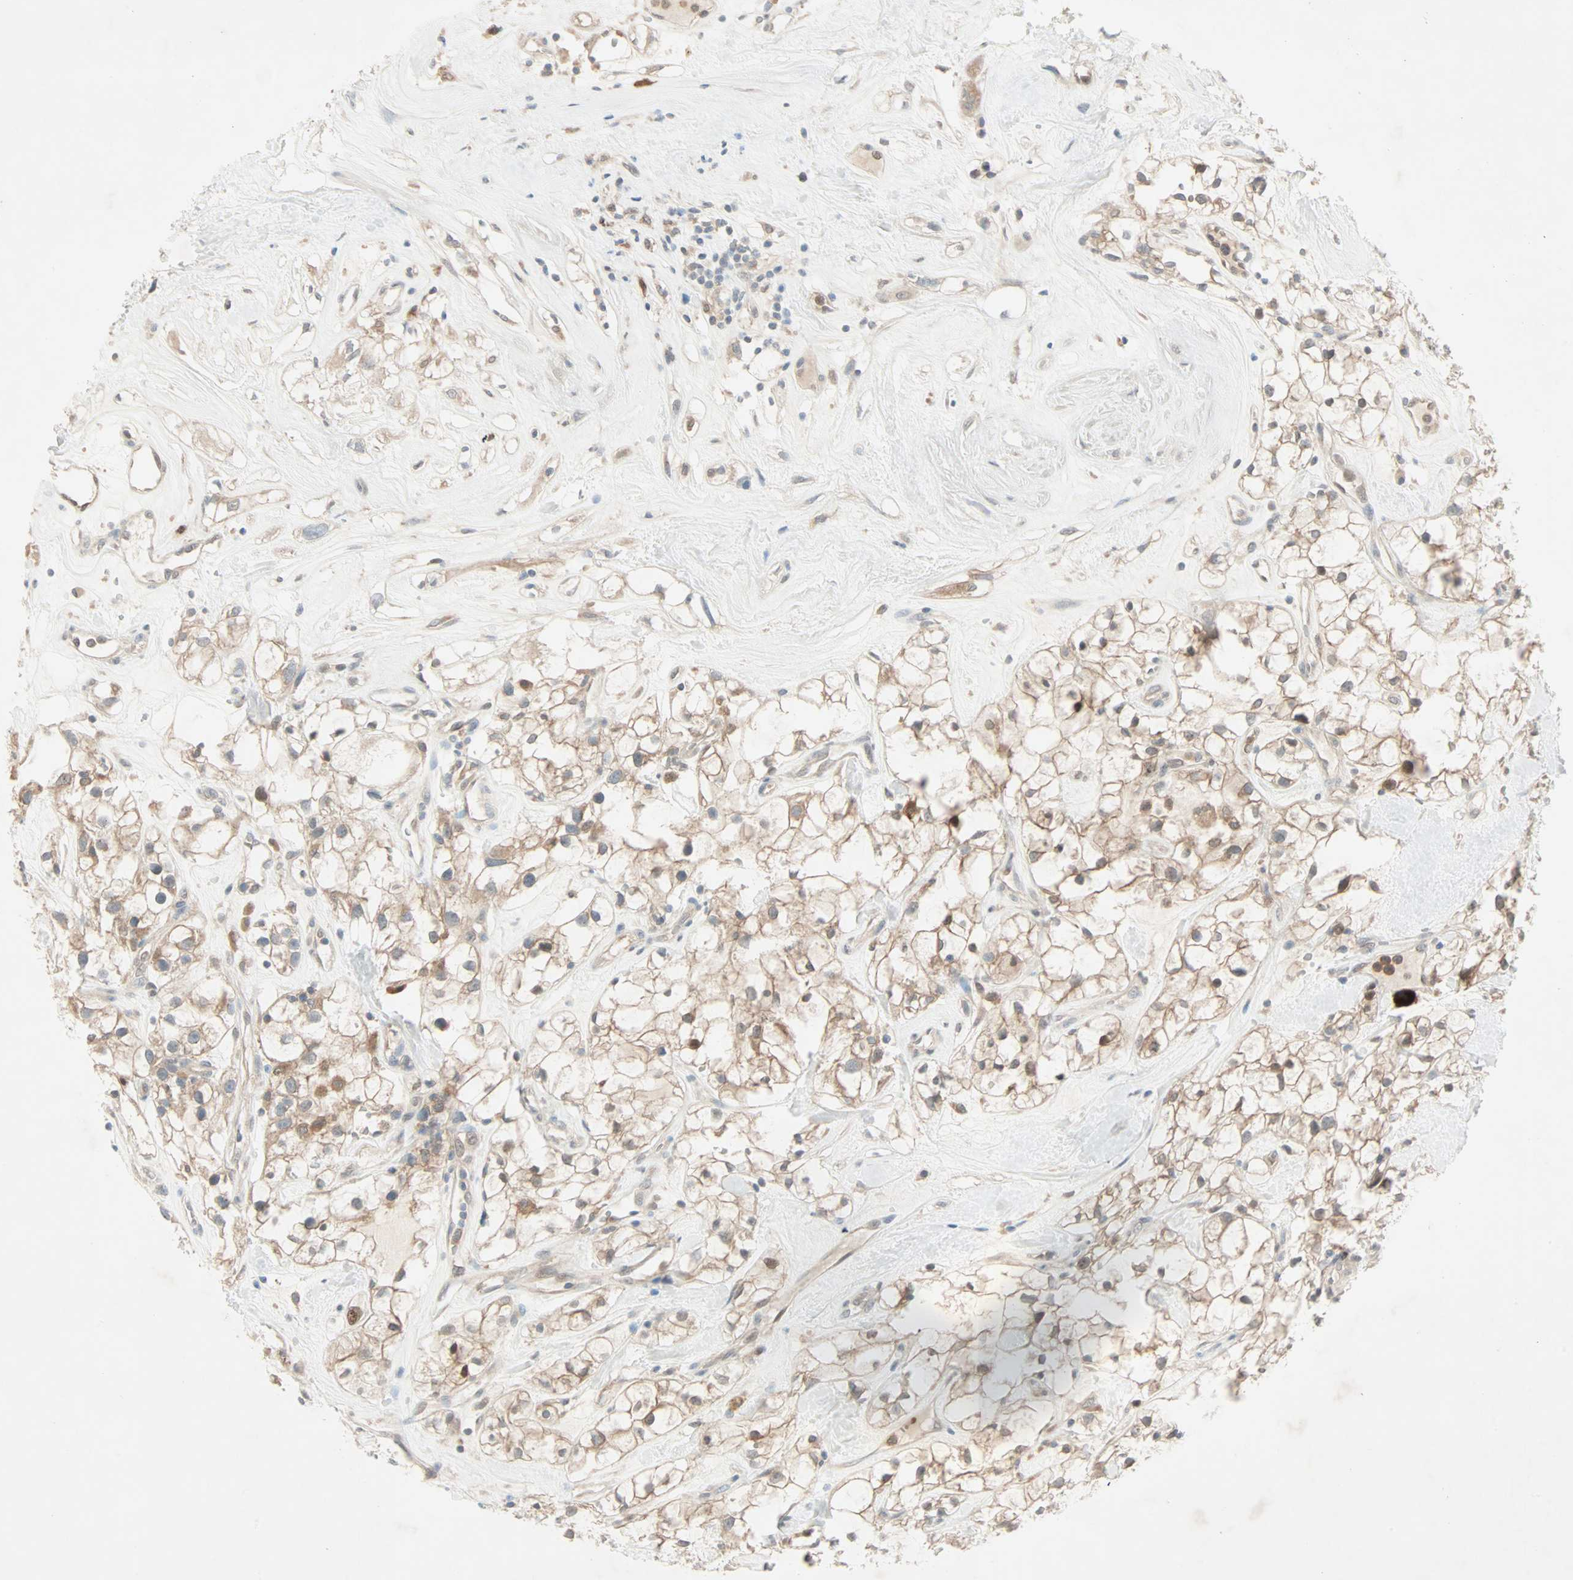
{"staining": {"intensity": "weak", "quantity": "25%-75%", "location": "cytoplasmic/membranous"}, "tissue": "renal cancer", "cell_type": "Tumor cells", "image_type": "cancer", "snomed": [{"axis": "morphology", "description": "Adenocarcinoma, NOS"}, {"axis": "topography", "description": "Kidney"}], "caption": "Protein expression analysis of adenocarcinoma (renal) exhibits weak cytoplasmic/membranous positivity in approximately 25%-75% of tumor cells.", "gene": "SMIM8", "patient": {"sex": "female", "age": 60}}